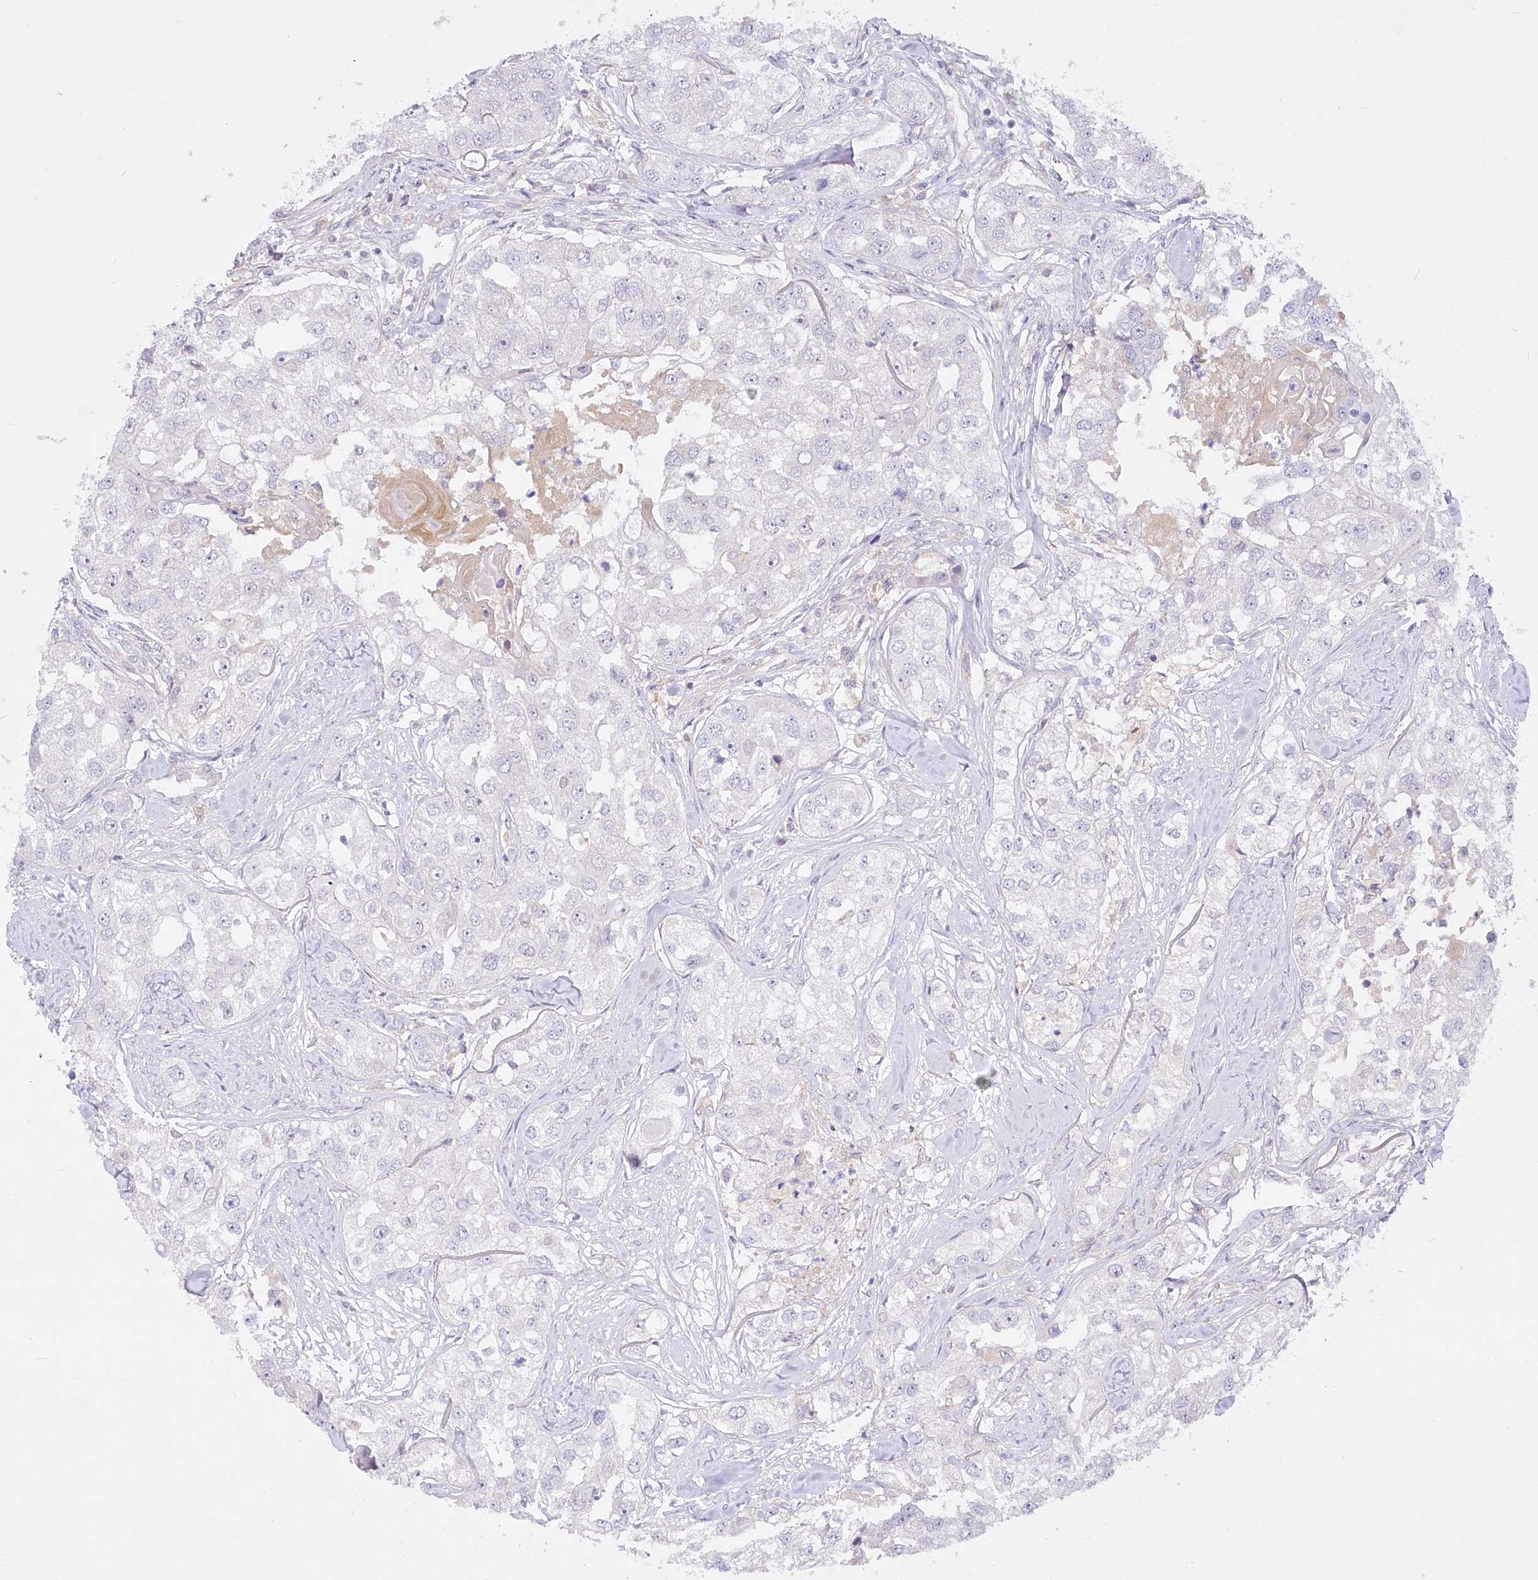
{"staining": {"intensity": "negative", "quantity": "none", "location": "none"}, "tissue": "head and neck cancer", "cell_type": "Tumor cells", "image_type": "cancer", "snomed": [{"axis": "morphology", "description": "Normal tissue, NOS"}, {"axis": "morphology", "description": "Squamous cell carcinoma, NOS"}, {"axis": "topography", "description": "Skeletal muscle"}, {"axis": "topography", "description": "Head-Neck"}], "caption": "Histopathology image shows no protein staining in tumor cells of head and neck cancer tissue.", "gene": "EFHC2", "patient": {"sex": "male", "age": 51}}